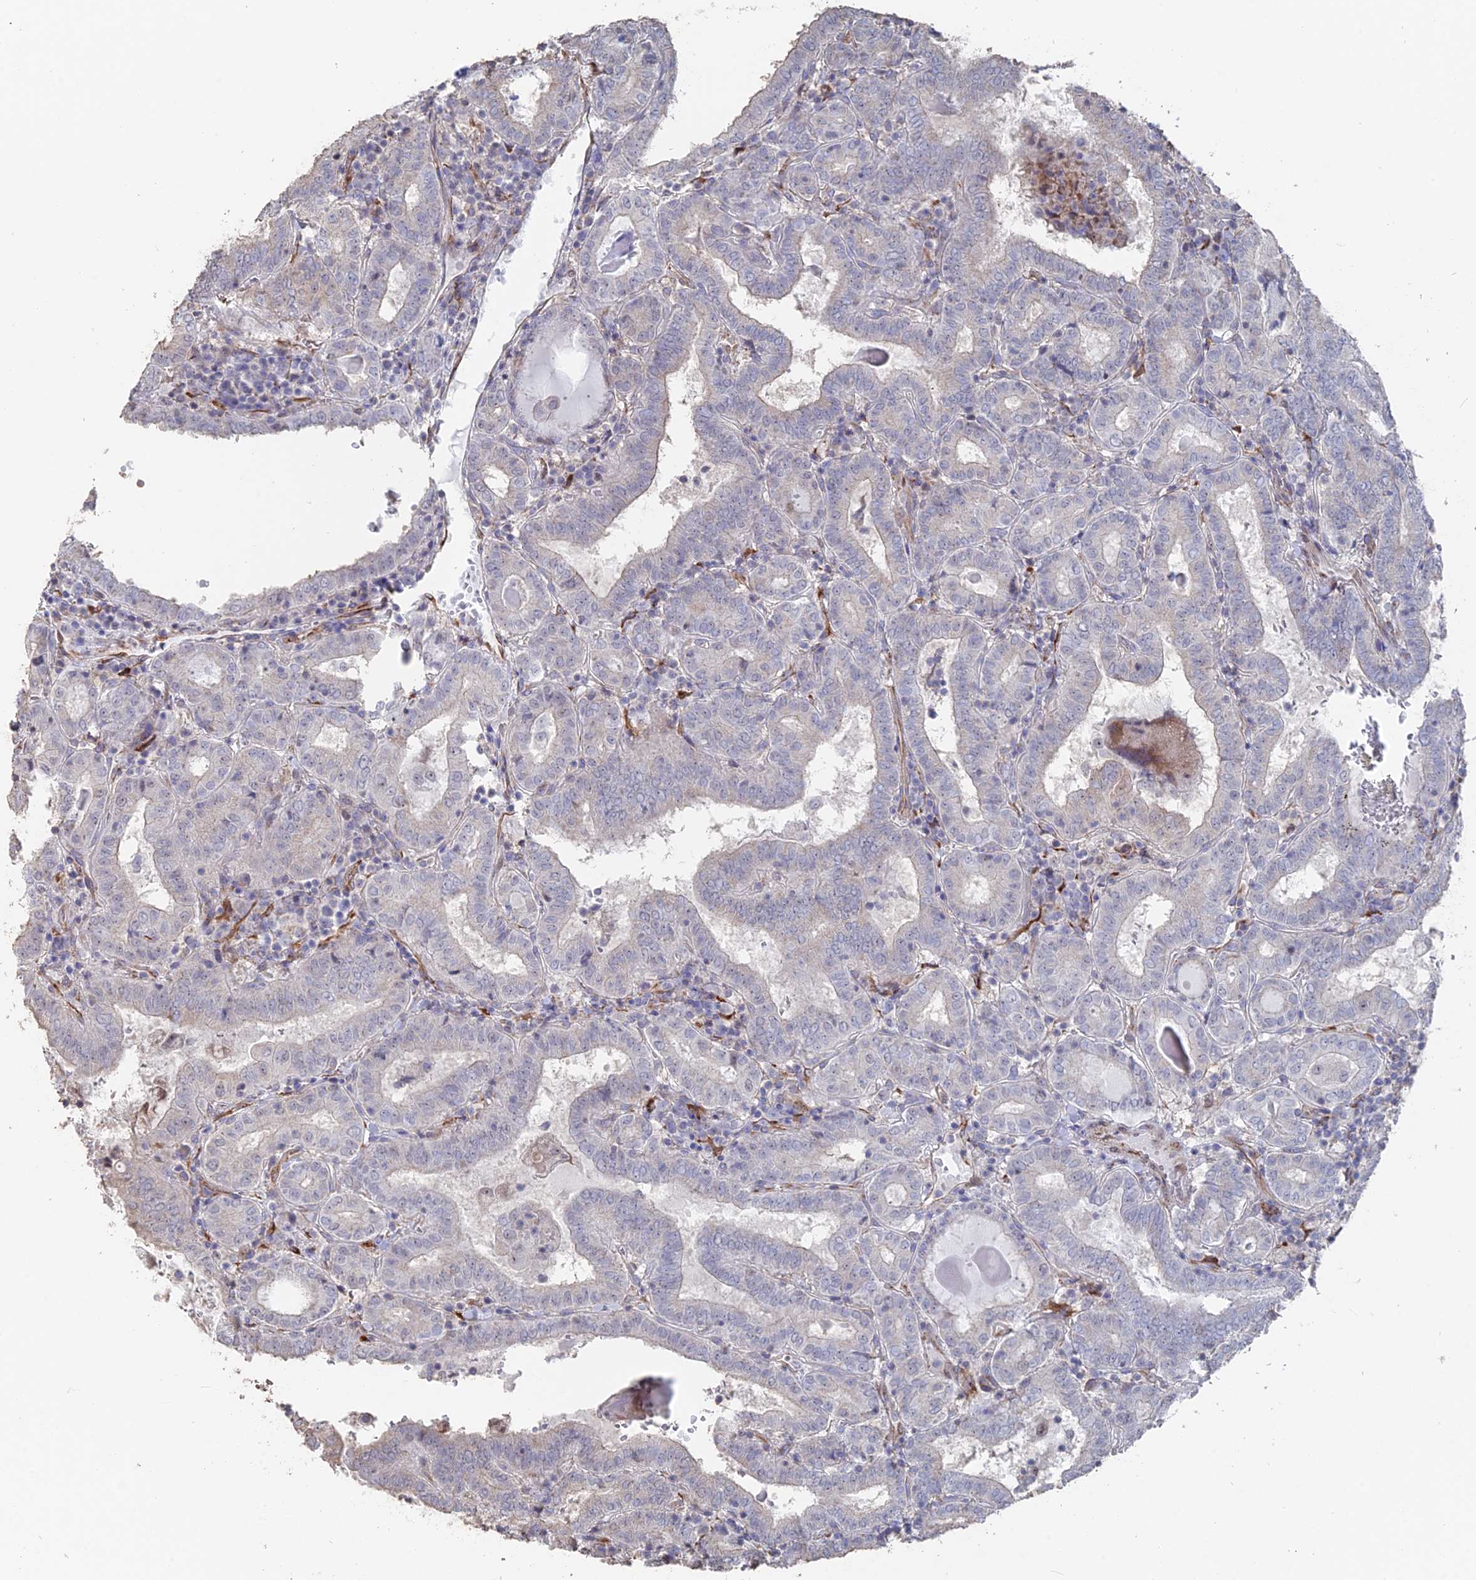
{"staining": {"intensity": "negative", "quantity": "none", "location": "none"}, "tissue": "thyroid cancer", "cell_type": "Tumor cells", "image_type": "cancer", "snomed": [{"axis": "morphology", "description": "Papillary adenocarcinoma, NOS"}, {"axis": "topography", "description": "Thyroid gland"}], "caption": "Image shows no protein positivity in tumor cells of papillary adenocarcinoma (thyroid) tissue. (DAB (3,3'-diaminobenzidine) IHC, high magnification).", "gene": "SEMG2", "patient": {"sex": "female", "age": 72}}